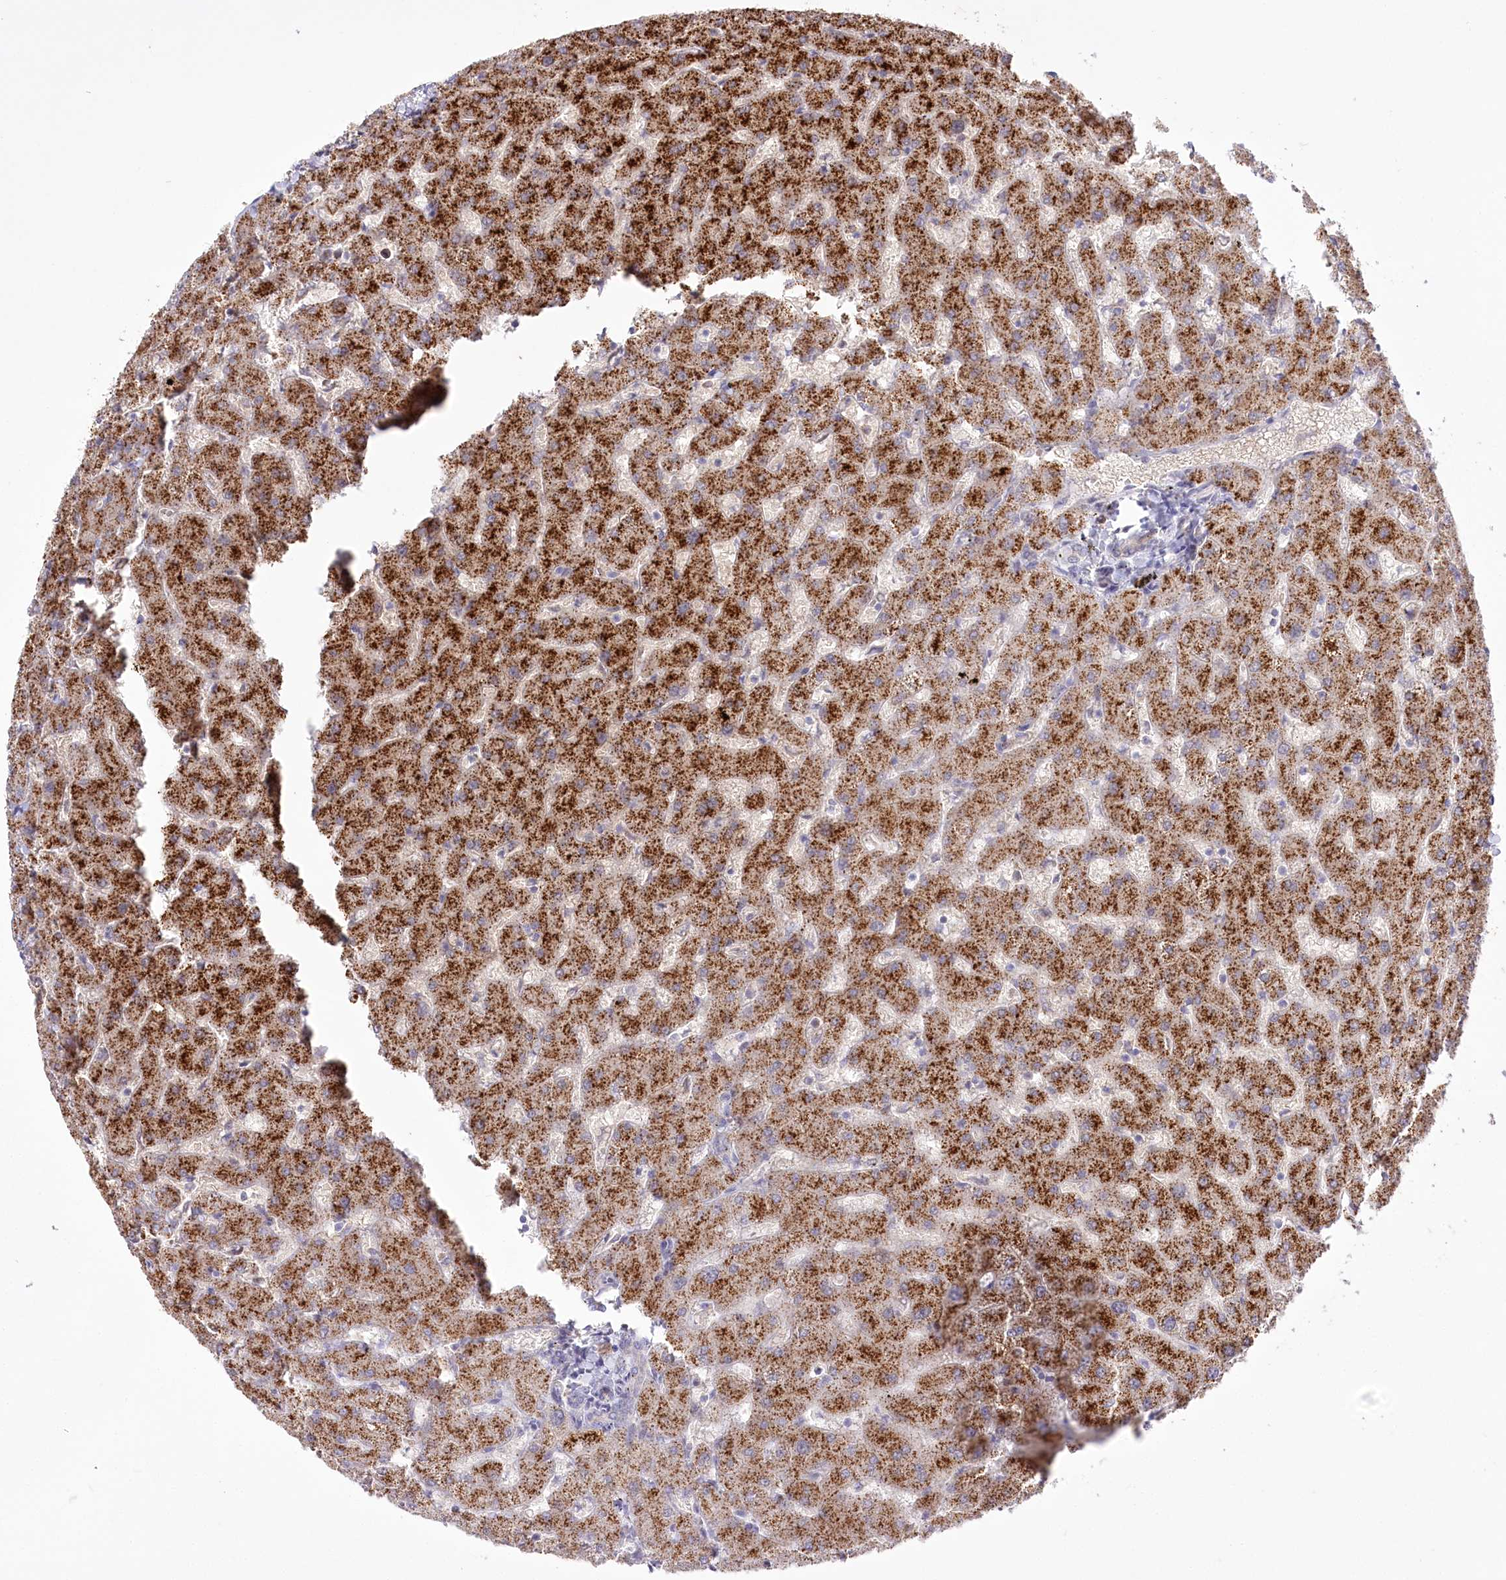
{"staining": {"intensity": "moderate", "quantity": "<25%", "location": "cytoplasmic/membranous"}, "tissue": "liver", "cell_type": "Cholangiocytes", "image_type": "normal", "snomed": [{"axis": "morphology", "description": "Normal tissue, NOS"}, {"axis": "topography", "description": "Liver"}], "caption": "Brown immunohistochemical staining in benign liver shows moderate cytoplasmic/membranous positivity in approximately <25% of cholangiocytes.", "gene": "BEND7", "patient": {"sex": "female", "age": 63}}